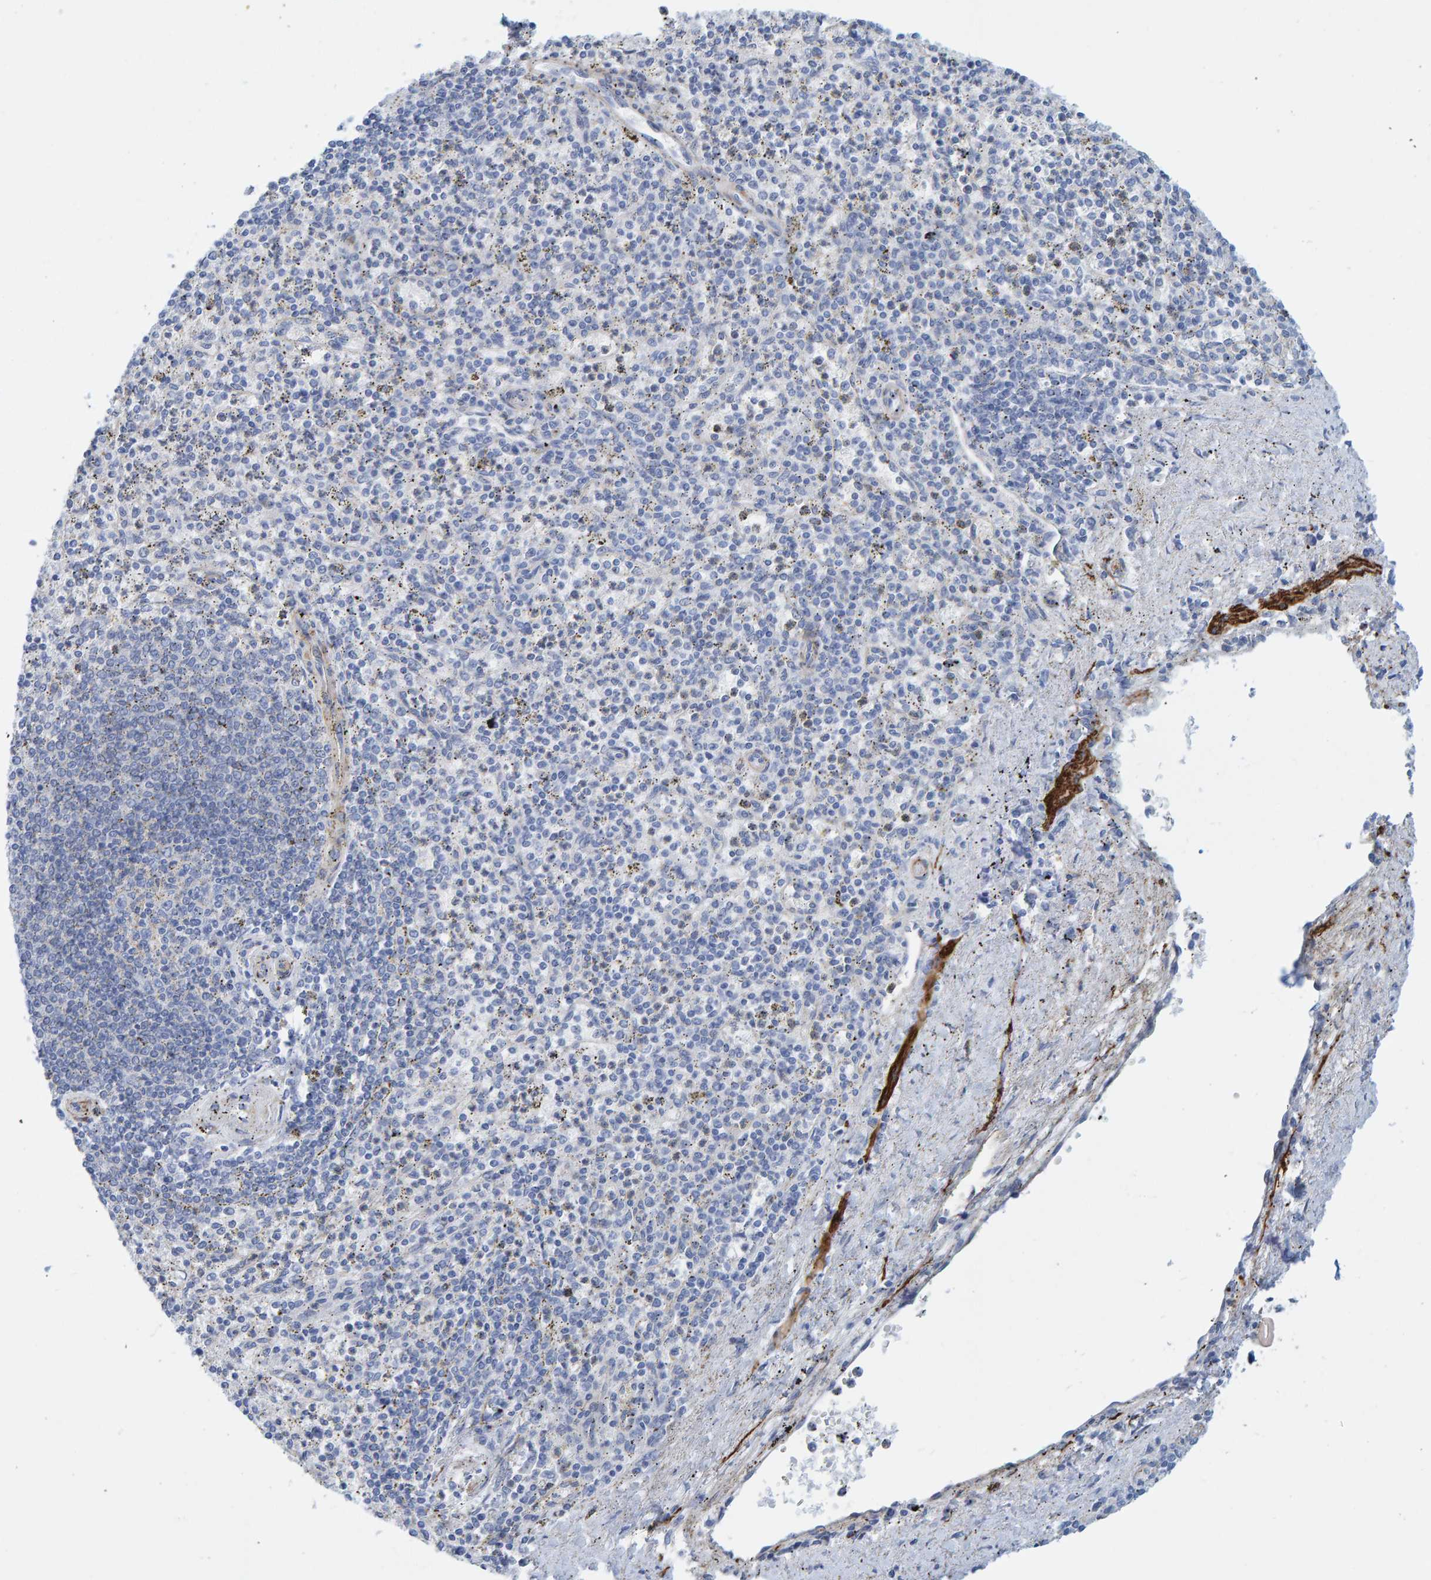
{"staining": {"intensity": "negative", "quantity": "none", "location": "none"}, "tissue": "spleen", "cell_type": "Cells in red pulp", "image_type": "normal", "snomed": [{"axis": "morphology", "description": "Normal tissue, NOS"}, {"axis": "topography", "description": "Spleen"}], "caption": "DAB immunohistochemical staining of unremarkable spleen shows no significant staining in cells in red pulp. Brightfield microscopy of IHC stained with DAB (3,3'-diaminobenzidine) (brown) and hematoxylin (blue), captured at high magnification.", "gene": "MAP1B", "patient": {"sex": "male", "age": 72}}